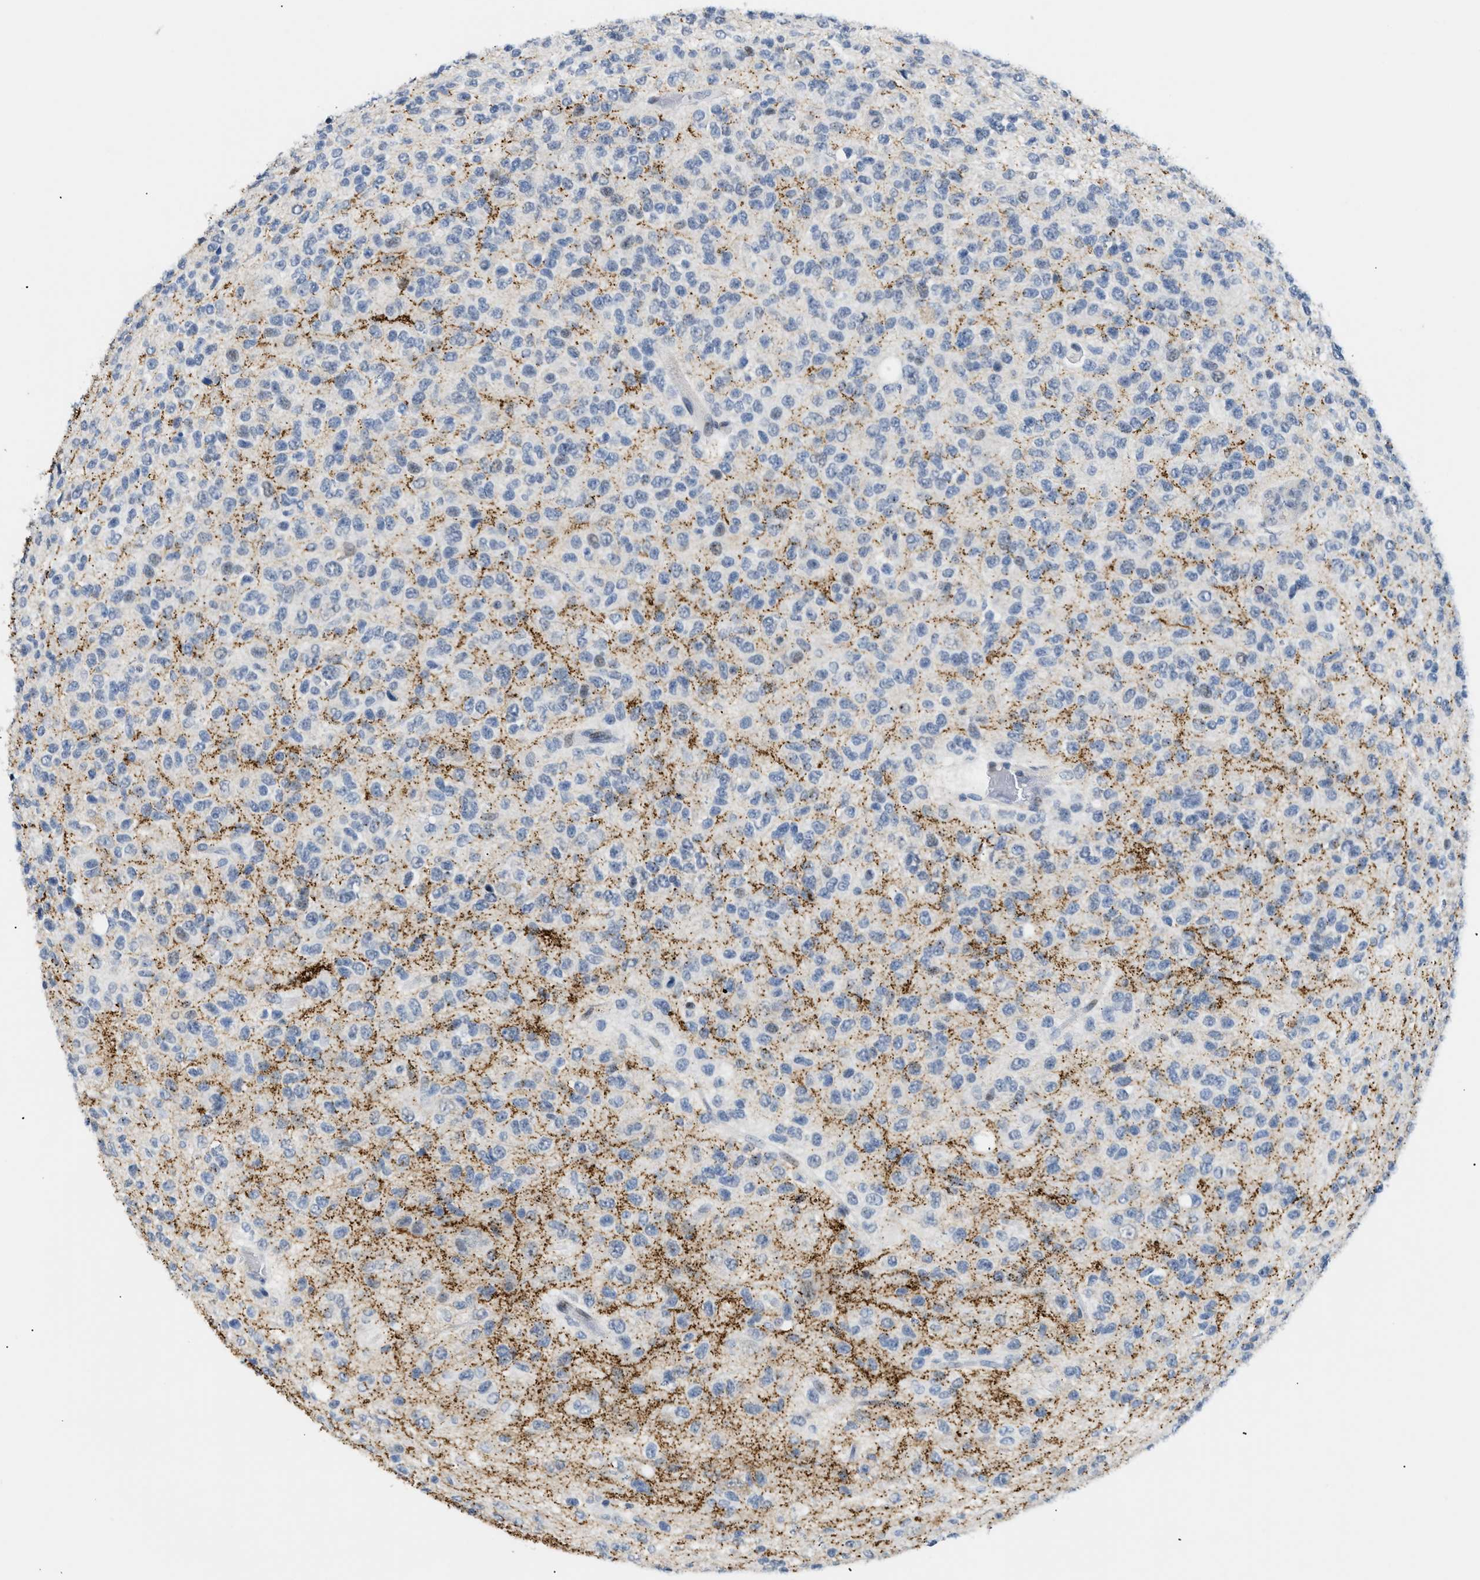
{"staining": {"intensity": "negative", "quantity": "none", "location": "none"}, "tissue": "glioma", "cell_type": "Tumor cells", "image_type": "cancer", "snomed": [{"axis": "morphology", "description": "Glioma, malignant, High grade"}, {"axis": "topography", "description": "pancreas cauda"}], "caption": "Immunohistochemistry (IHC) photomicrograph of neoplastic tissue: human glioma stained with DAB exhibits no significant protein positivity in tumor cells.", "gene": "MED1", "patient": {"sex": "male", "age": 60}}